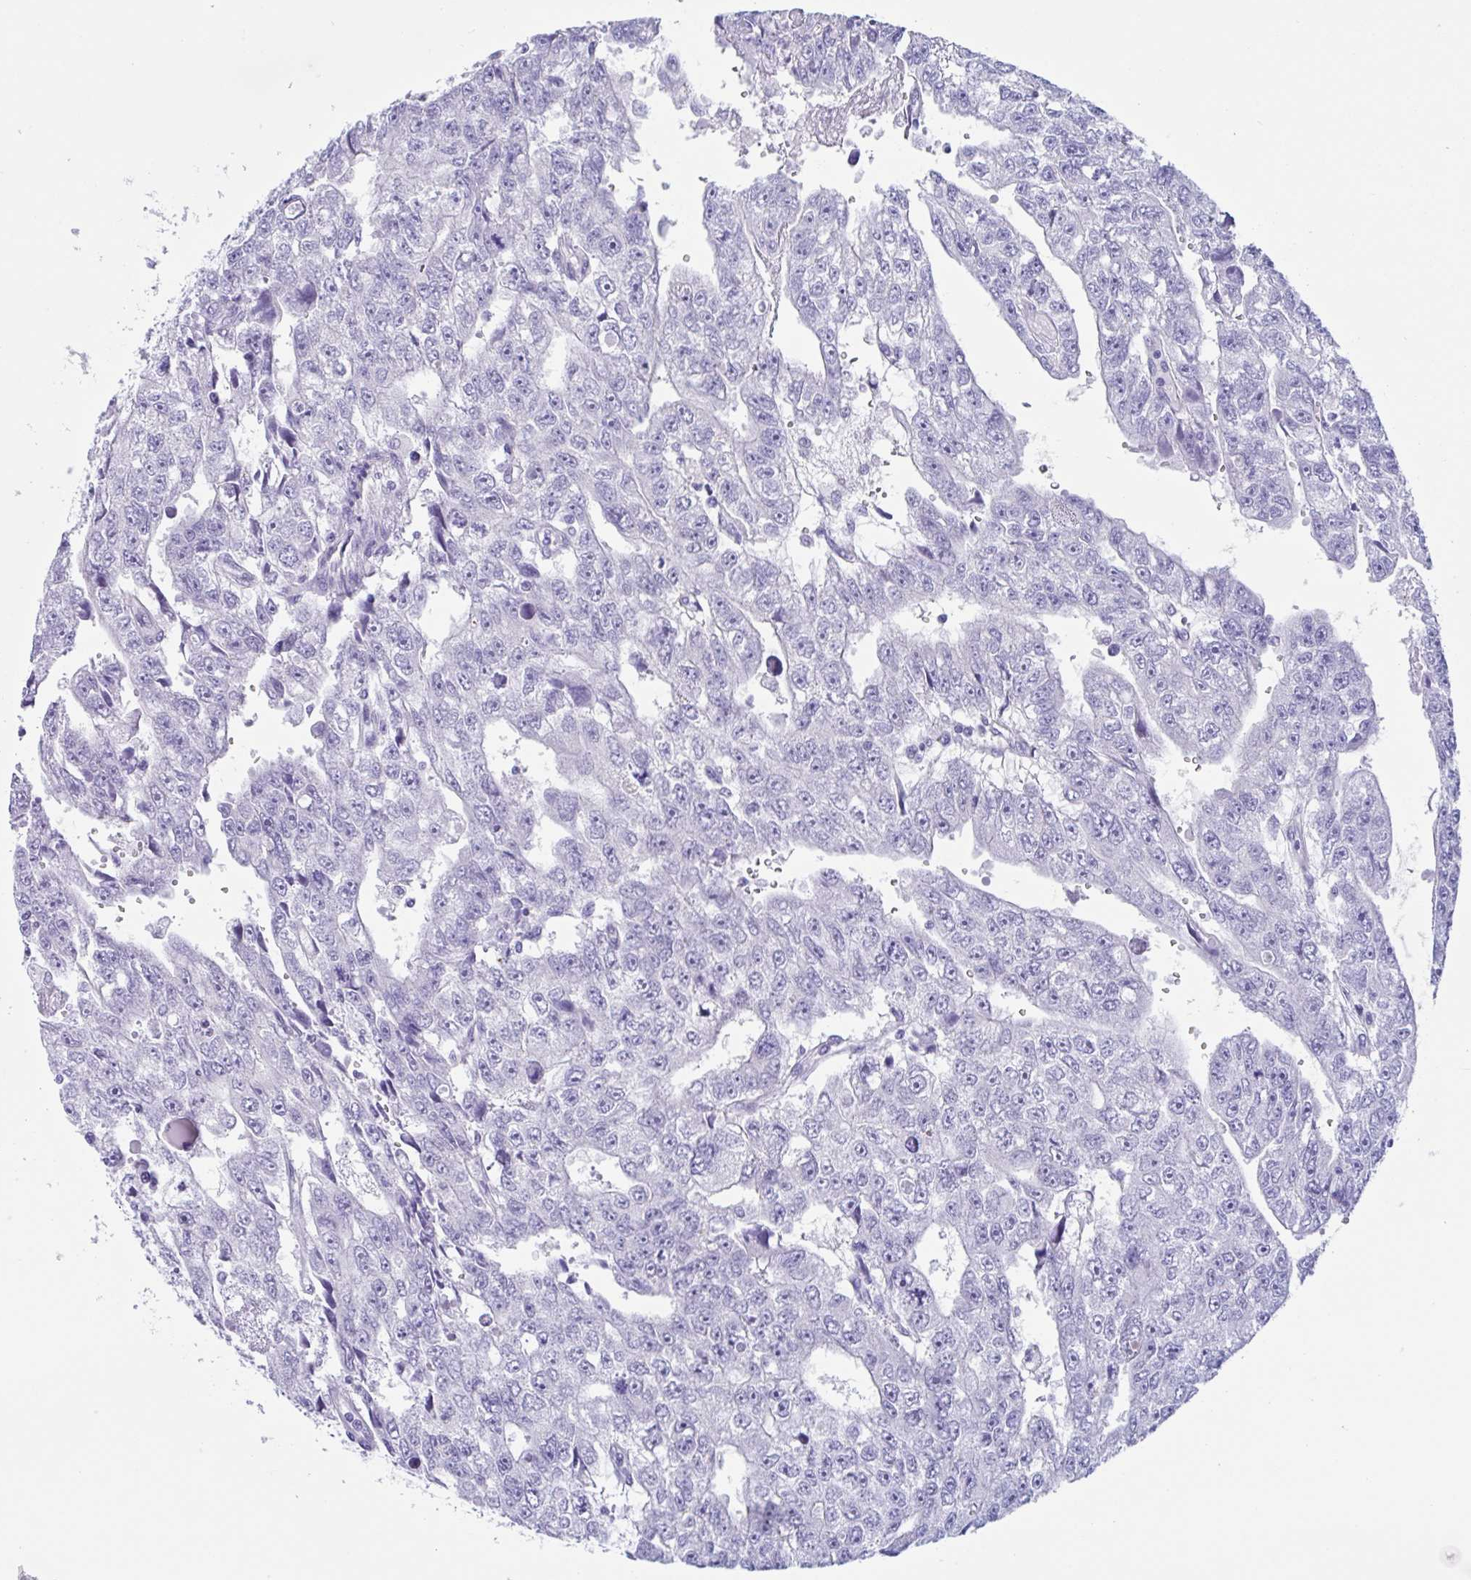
{"staining": {"intensity": "negative", "quantity": "none", "location": "none"}, "tissue": "testis cancer", "cell_type": "Tumor cells", "image_type": "cancer", "snomed": [{"axis": "morphology", "description": "Carcinoma, Embryonal, NOS"}, {"axis": "topography", "description": "Testis"}], "caption": "High power microscopy image of an immunohistochemistry photomicrograph of embryonal carcinoma (testis), revealing no significant positivity in tumor cells.", "gene": "OR6N2", "patient": {"sex": "male", "age": 20}}